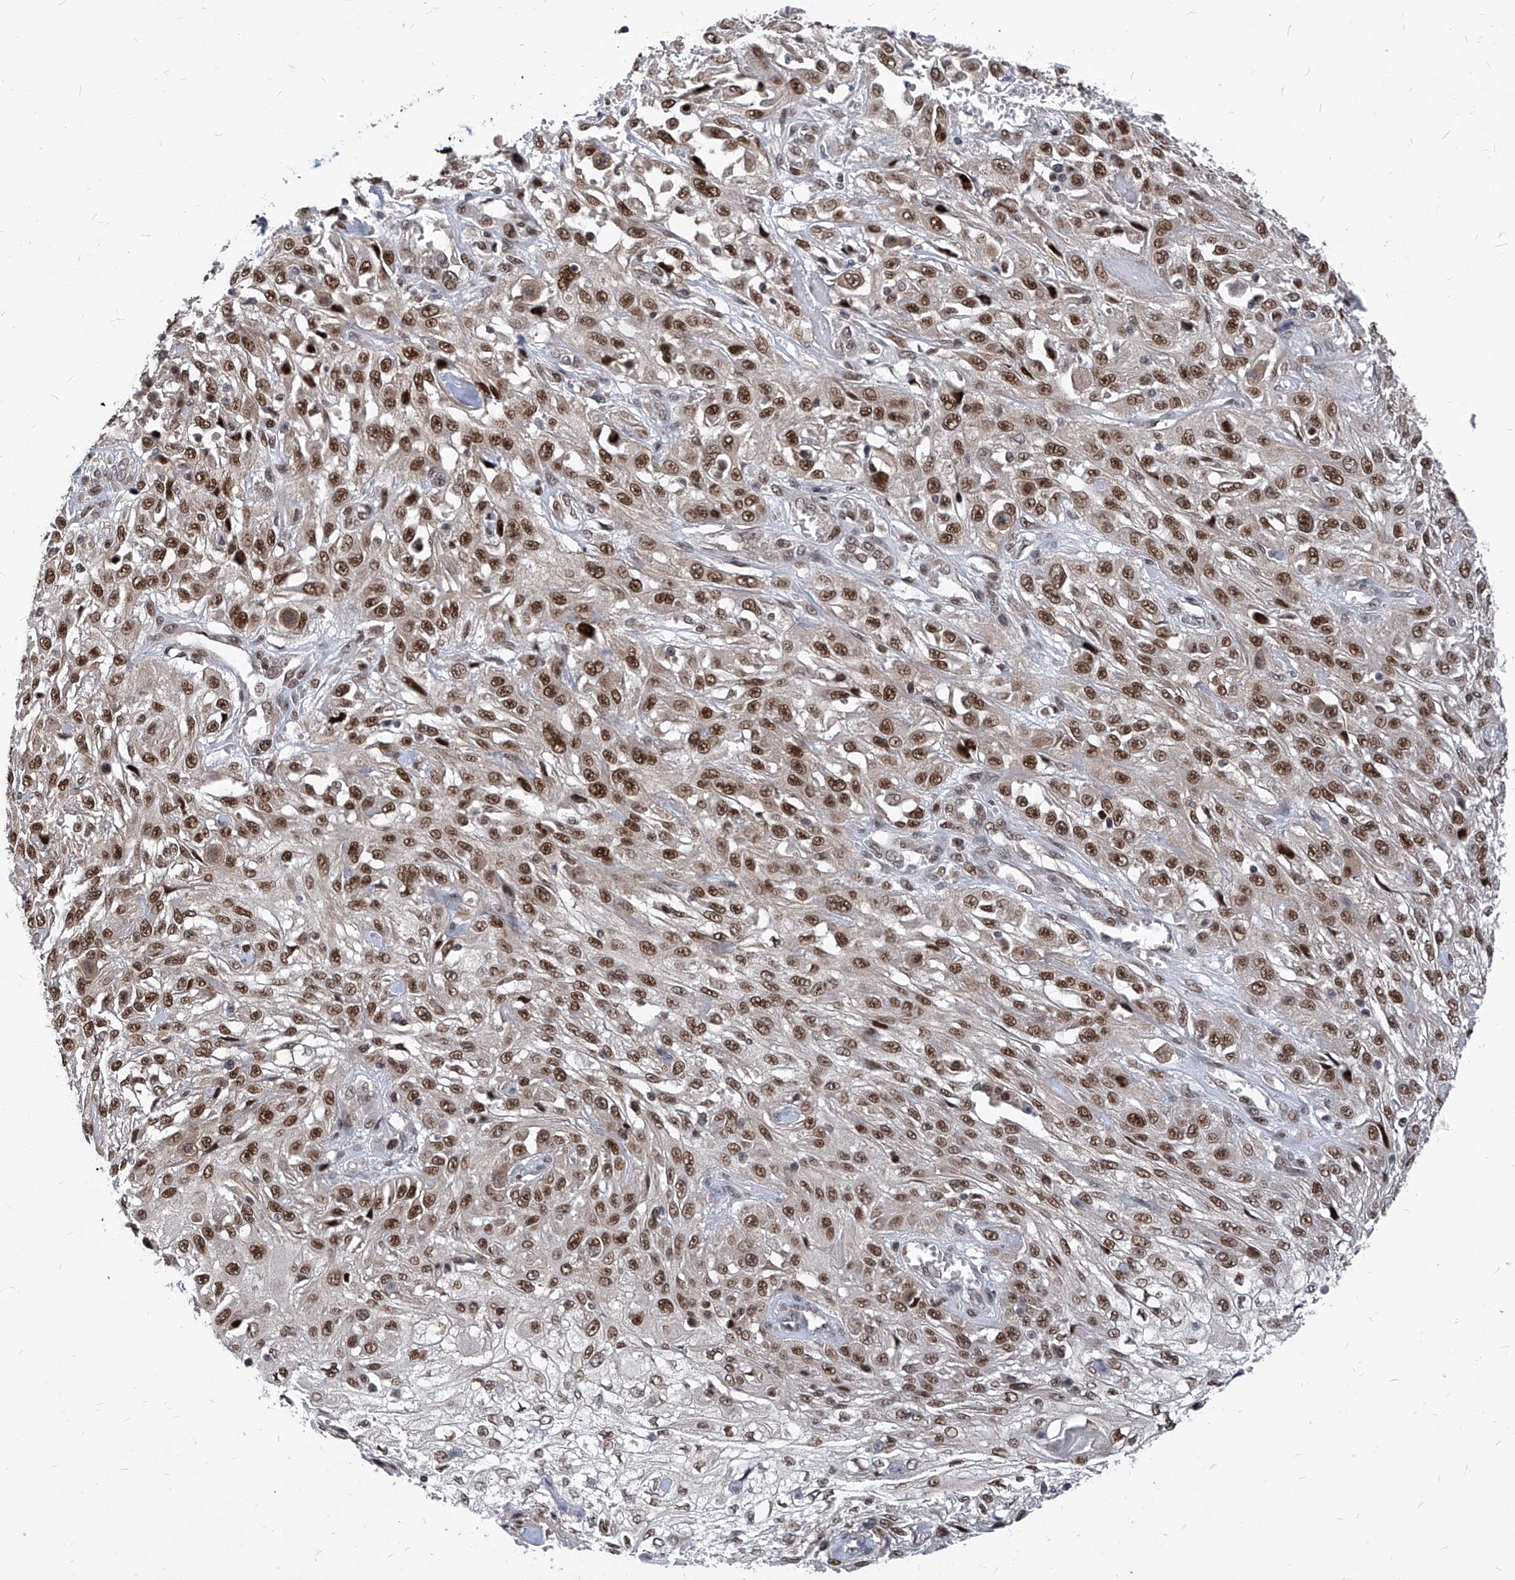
{"staining": {"intensity": "strong", "quantity": ">75%", "location": "nuclear"}, "tissue": "skin cancer", "cell_type": "Tumor cells", "image_type": "cancer", "snomed": [{"axis": "morphology", "description": "Squamous cell carcinoma, NOS"}, {"axis": "morphology", "description": "Squamous cell carcinoma, metastatic, NOS"}, {"axis": "topography", "description": "Skin"}, {"axis": "topography", "description": "Lymph node"}], "caption": "Metastatic squamous cell carcinoma (skin) stained with DAB immunohistochemistry demonstrates high levels of strong nuclear positivity in about >75% of tumor cells.", "gene": "KPNB1", "patient": {"sex": "male", "age": 75}}